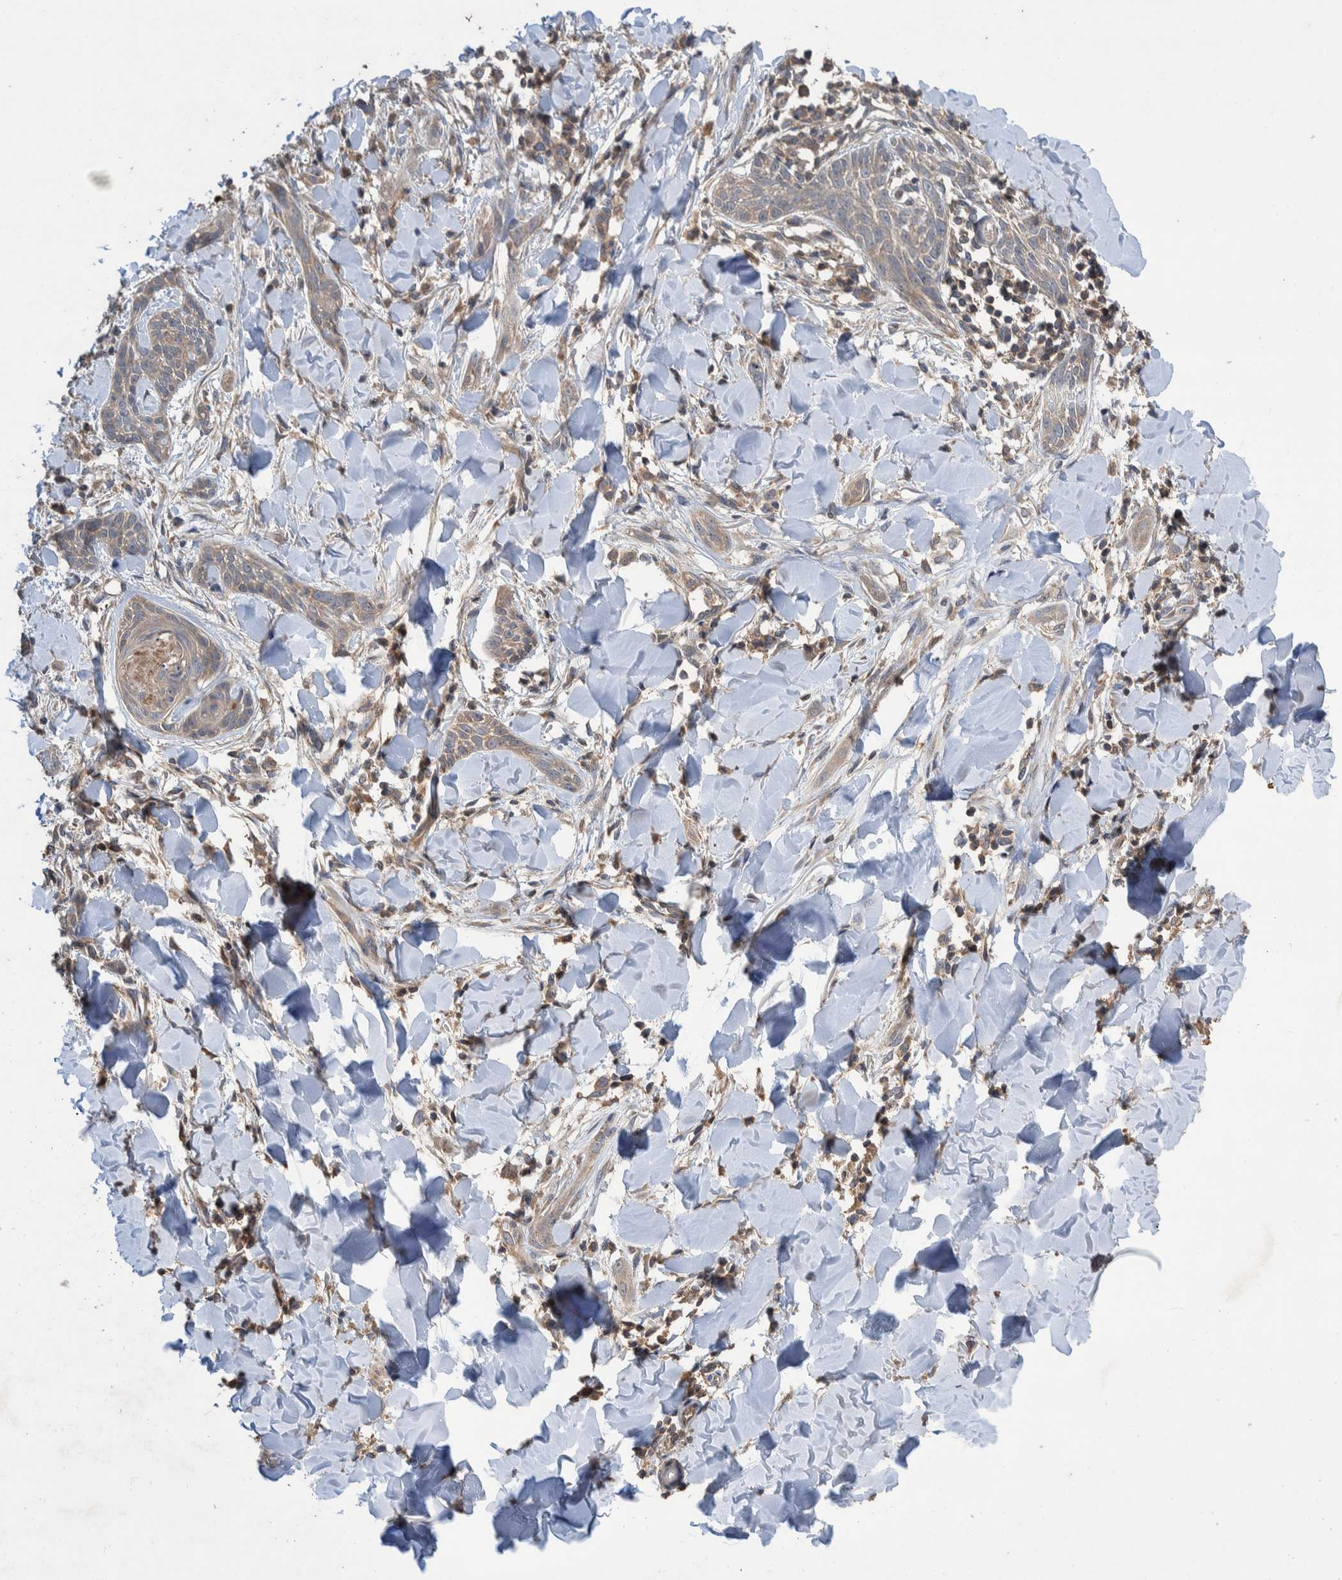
{"staining": {"intensity": "weak", "quantity": "<25%", "location": "cytoplasmic/membranous"}, "tissue": "skin cancer", "cell_type": "Tumor cells", "image_type": "cancer", "snomed": [{"axis": "morphology", "description": "Basal cell carcinoma"}, {"axis": "topography", "description": "Skin"}], "caption": "IHC image of human skin basal cell carcinoma stained for a protein (brown), which exhibits no positivity in tumor cells.", "gene": "PLPBP", "patient": {"sex": "female", "age": 59}}